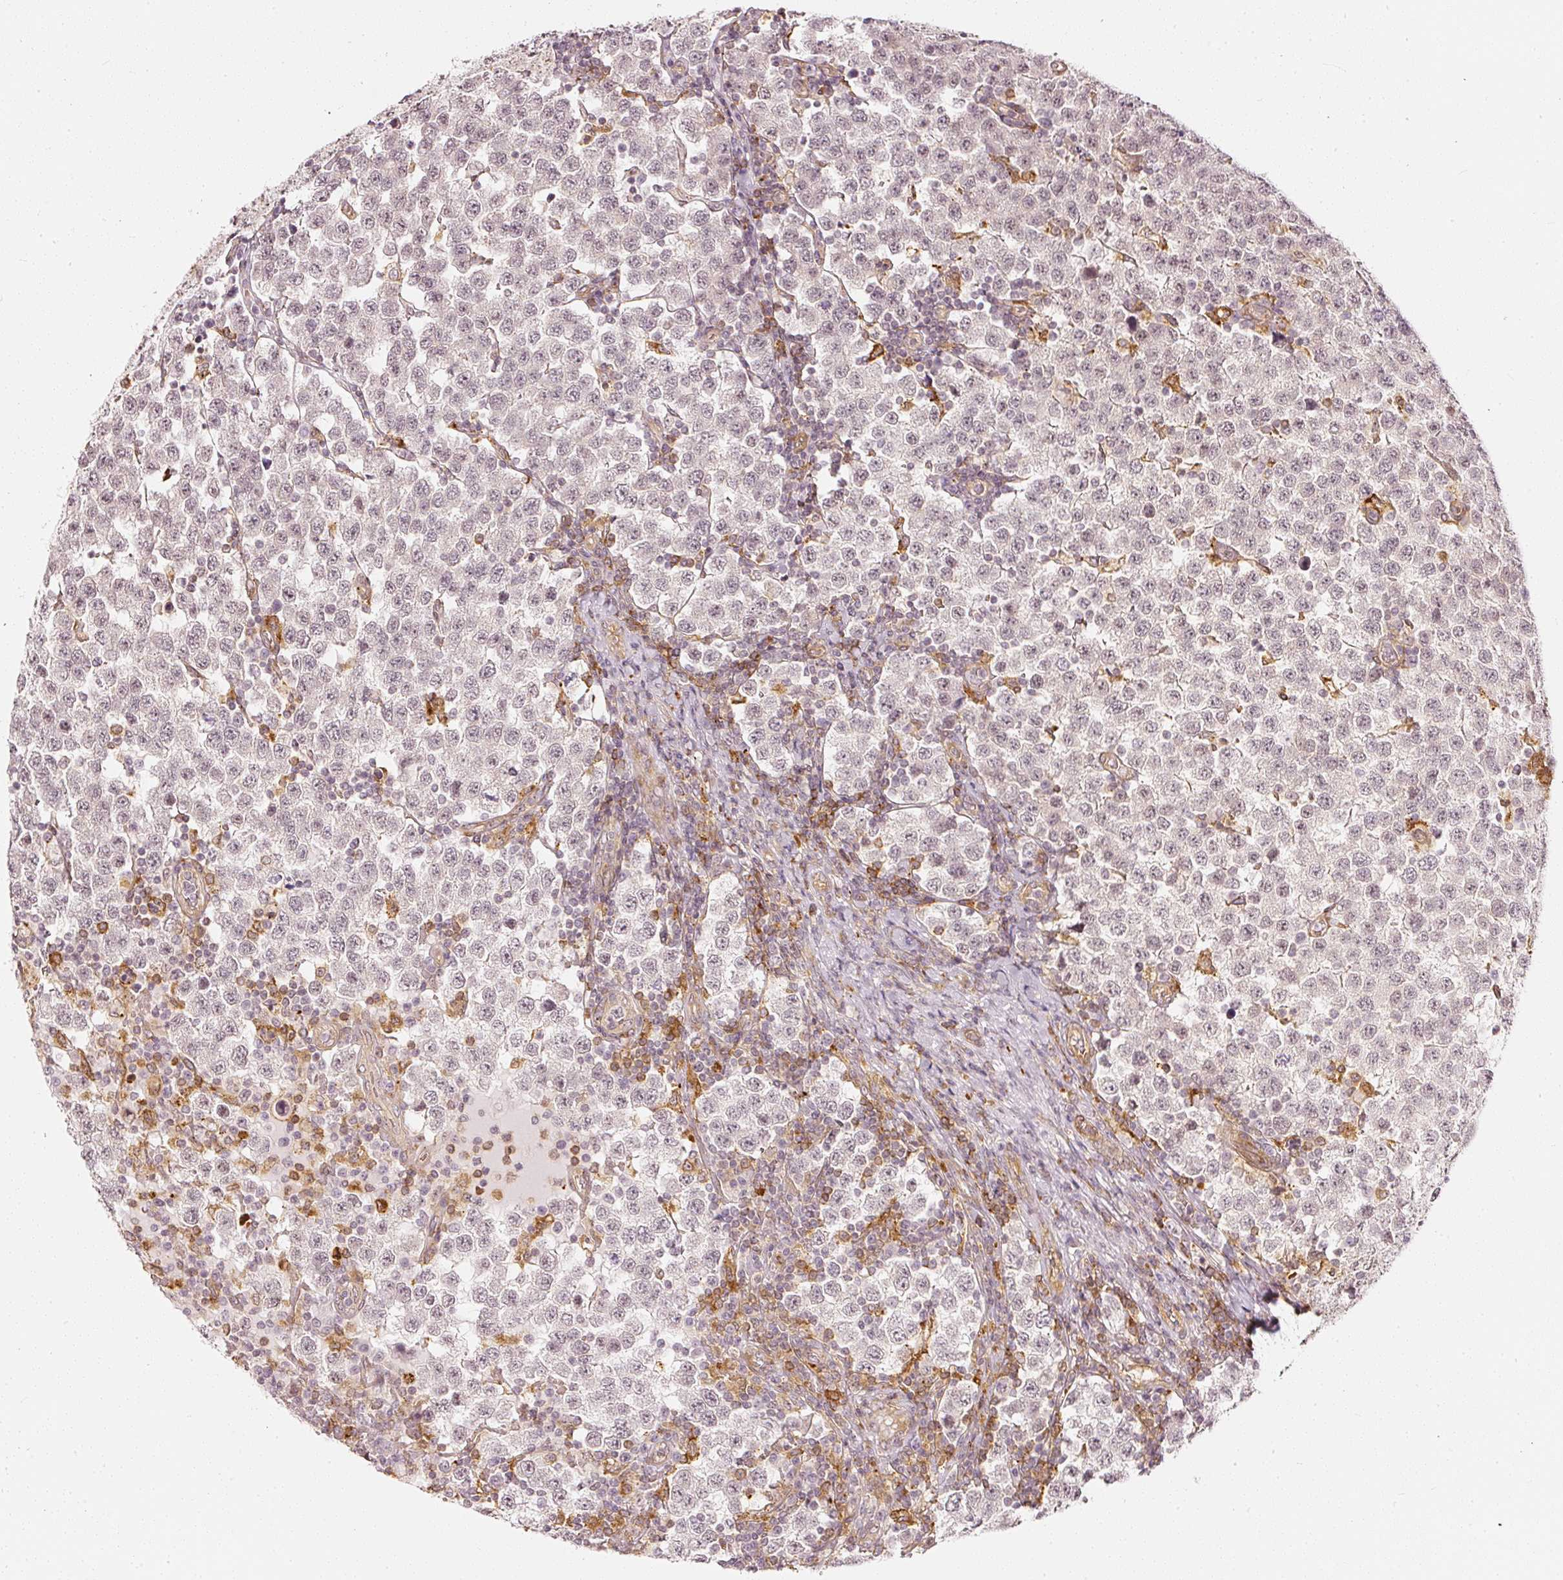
{"staining": {"intensity": "negative", "quantity": "none", "location": "none"}, "tissue": "testis cancer", "cell_type": "Tumor cells", "image_type": "cancer", "snomed": [{"axis": "morphology", "description": "Seminoma, NOS"}, {"axis": "topography", "description": "Testis"}], "caption": "The micrograph displays no staining of tumor cells in testis seminoma. Nuclei are stained in blue.", "gene": "DRD2", "patient": {"sex": "male", "age": 34}}